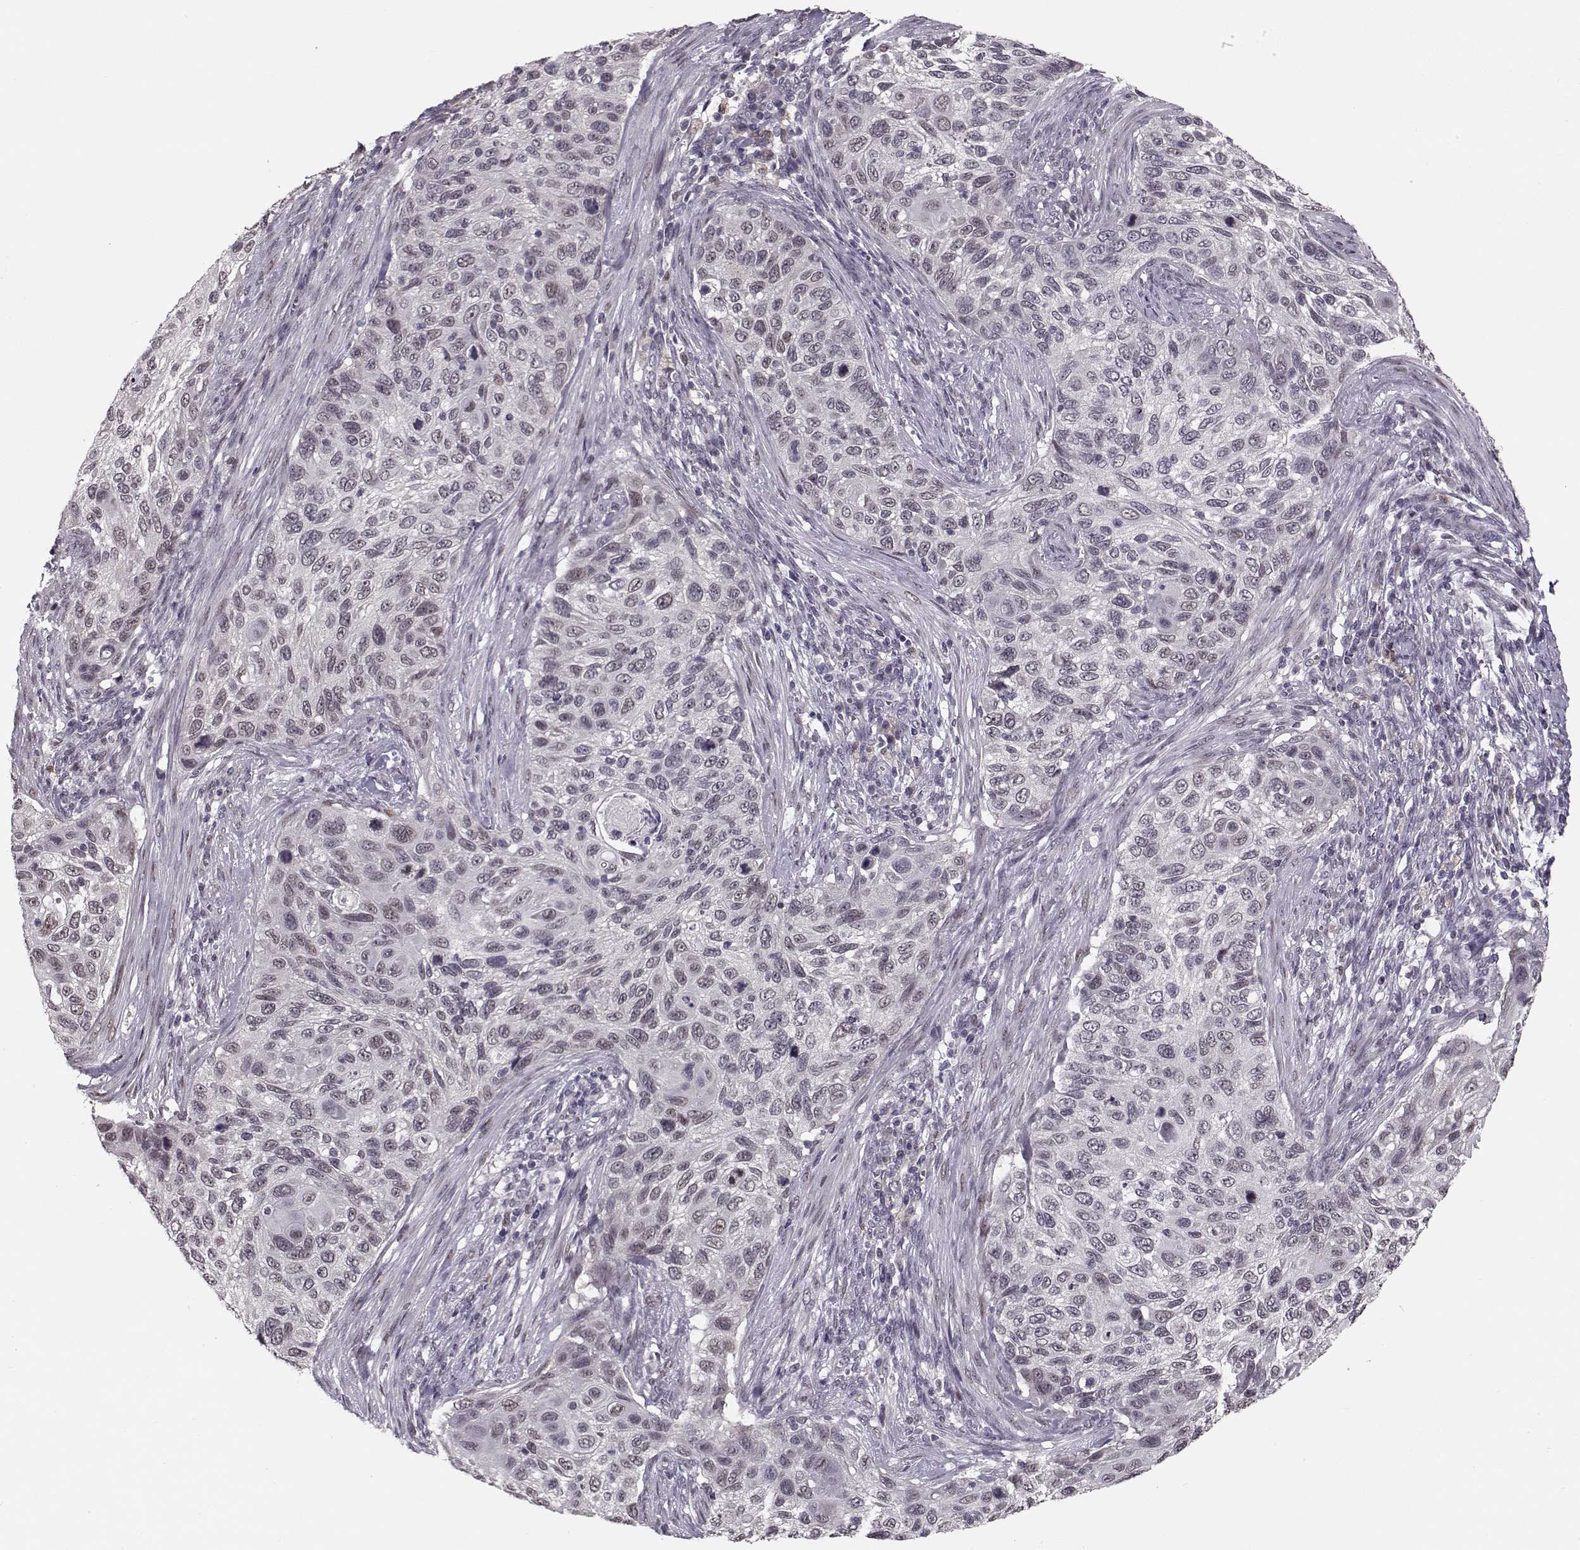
{"staining": {"intensity": "negative", "quantity": "none", "location": "none"}, "tissue": "cervical cancer", "cell_type": "Tumor cells", "image_type": "cancer", "snomed": [{"axis": "morphology", "description": "Squamous cell carcinoma, NOS"}, {"axis": "topography", "description": "Cervix"}], "caption": "Human squamous cell carcinoma (cervical) stained for a protein using immunohistochemistry shows no positivity in tumor cells.", "gene": "DNAI3", "patient": {"sex": "female", "age": 70}}